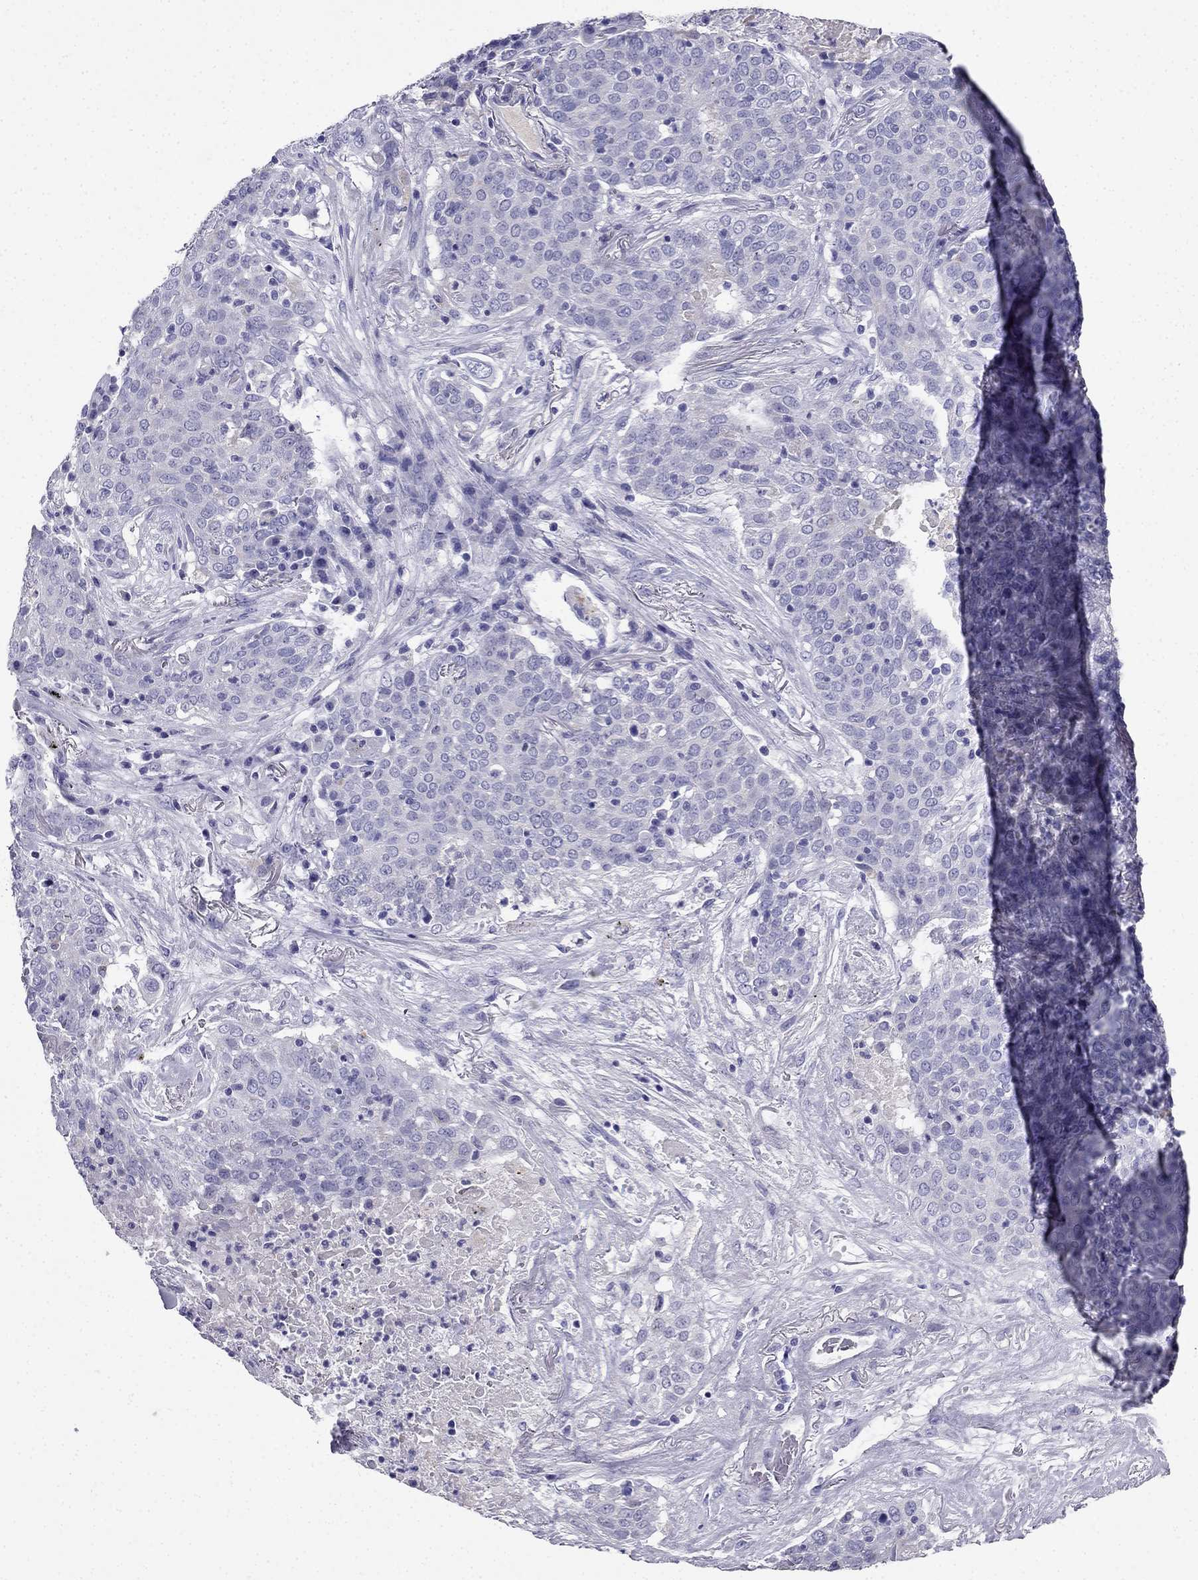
{"staining": {"intensity": "negative", "quantity": "none", "location": "none"}, "tissue": "lung cancer", "cell_type": "Tumor cells", "image_type": "cancer", "snomed": [{"axis": "morphology", "description": "Squamous cell carcinoma, NOS"}, {"axis": "topography", "description": "Lung"}], "caption": "An IHC image of squamous cell carcinoma (lung) is shown. There is no staining in tumor cells of squamous cell carcinoma (lung).", "gene": "PTH", "patient": {"sex": "male", "age": 82}}